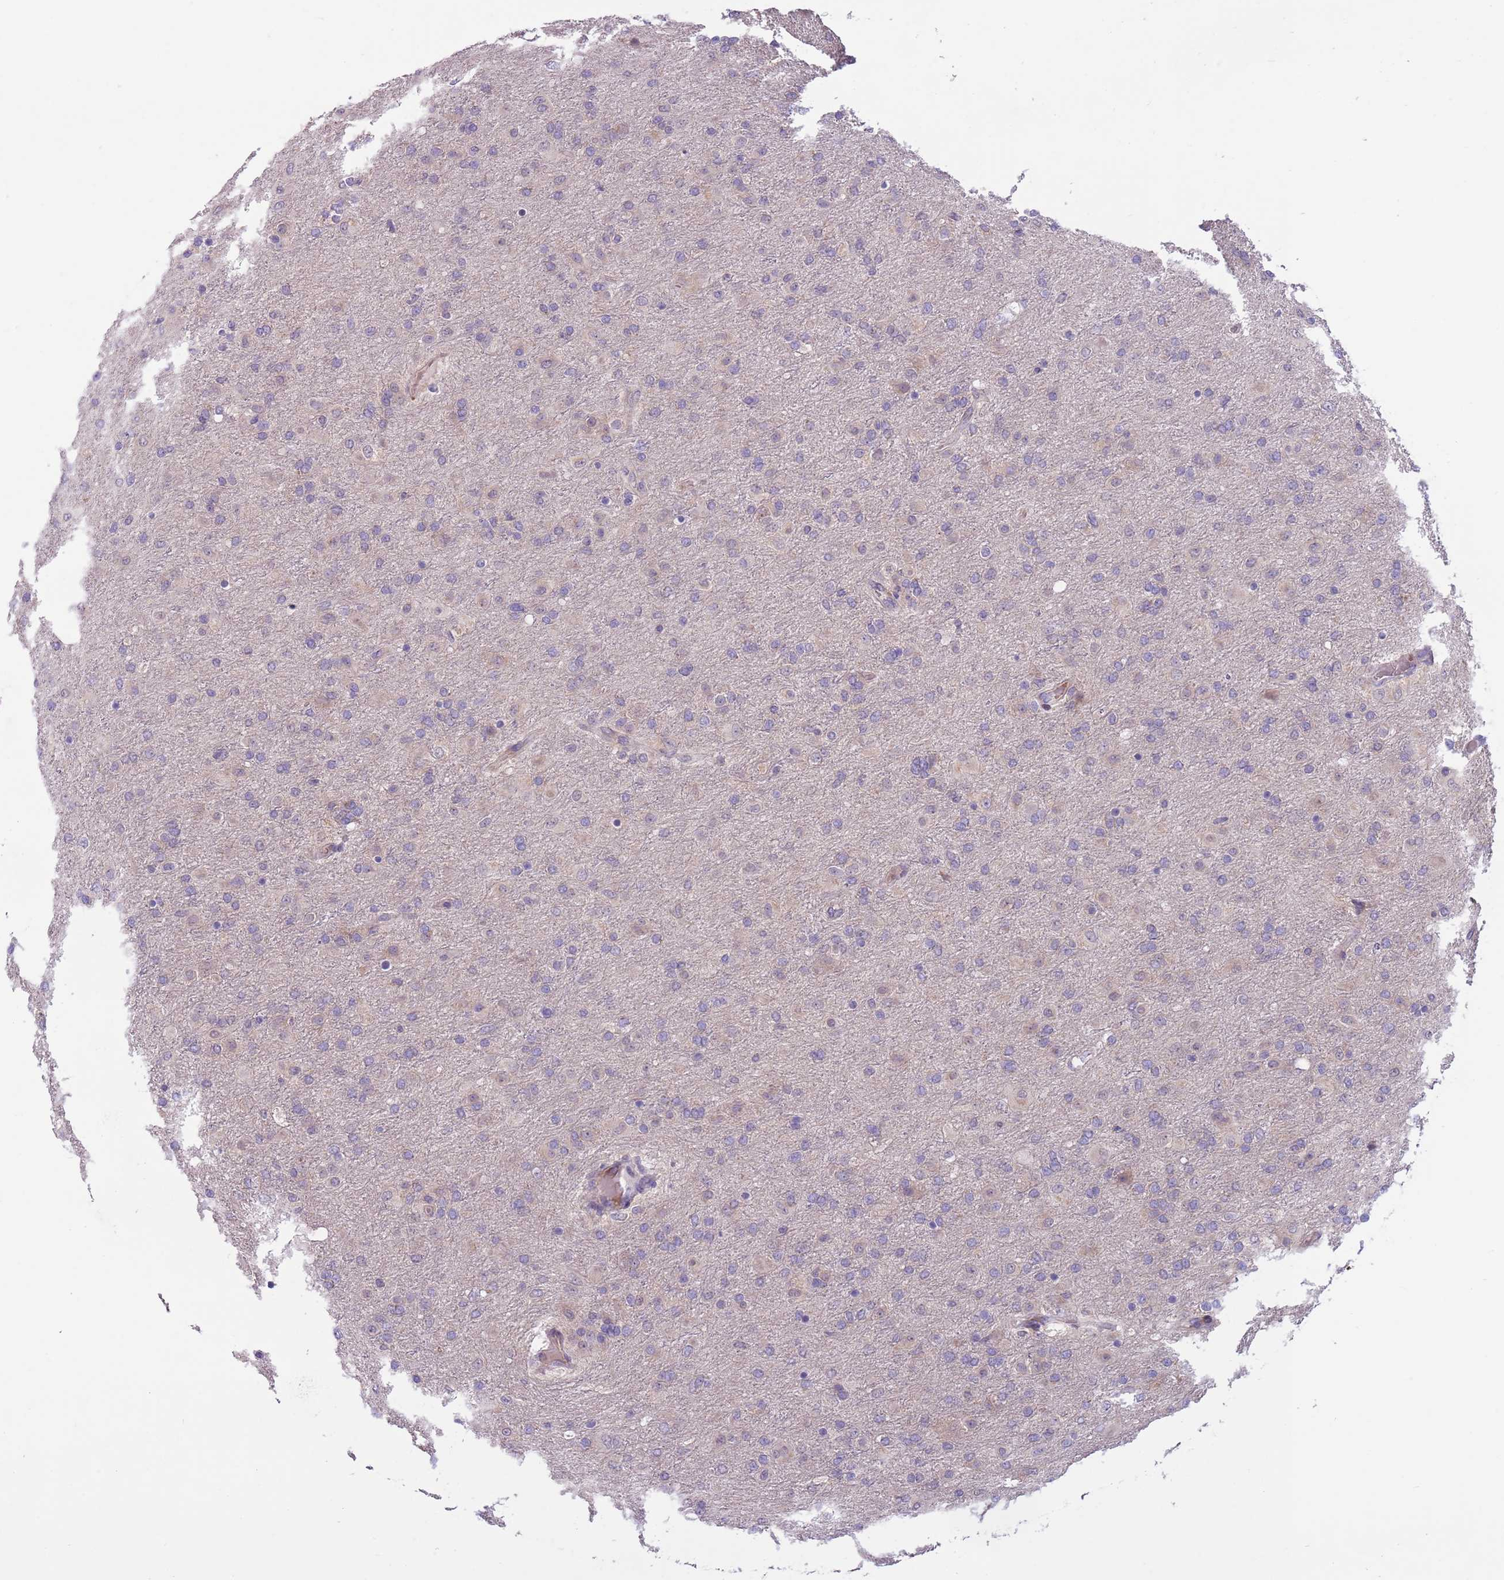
{"staining": {"intensity": "negative", "quantity": "none", "location": "none"}, "tissue": "glioma", "cell_type": "Tumor cells", "image_type": "cancer", "snomed": [{"axis": "morphology", "description": "Glioma, malignant, Low grade"}, {"axis": "topography", "description": "Brain"}], "caption": "Immunohistochemistry of human glioma shows no staining in tumor cells.", "gene": "ADCY7", "patient": {"sex": "male", "age": 65}}